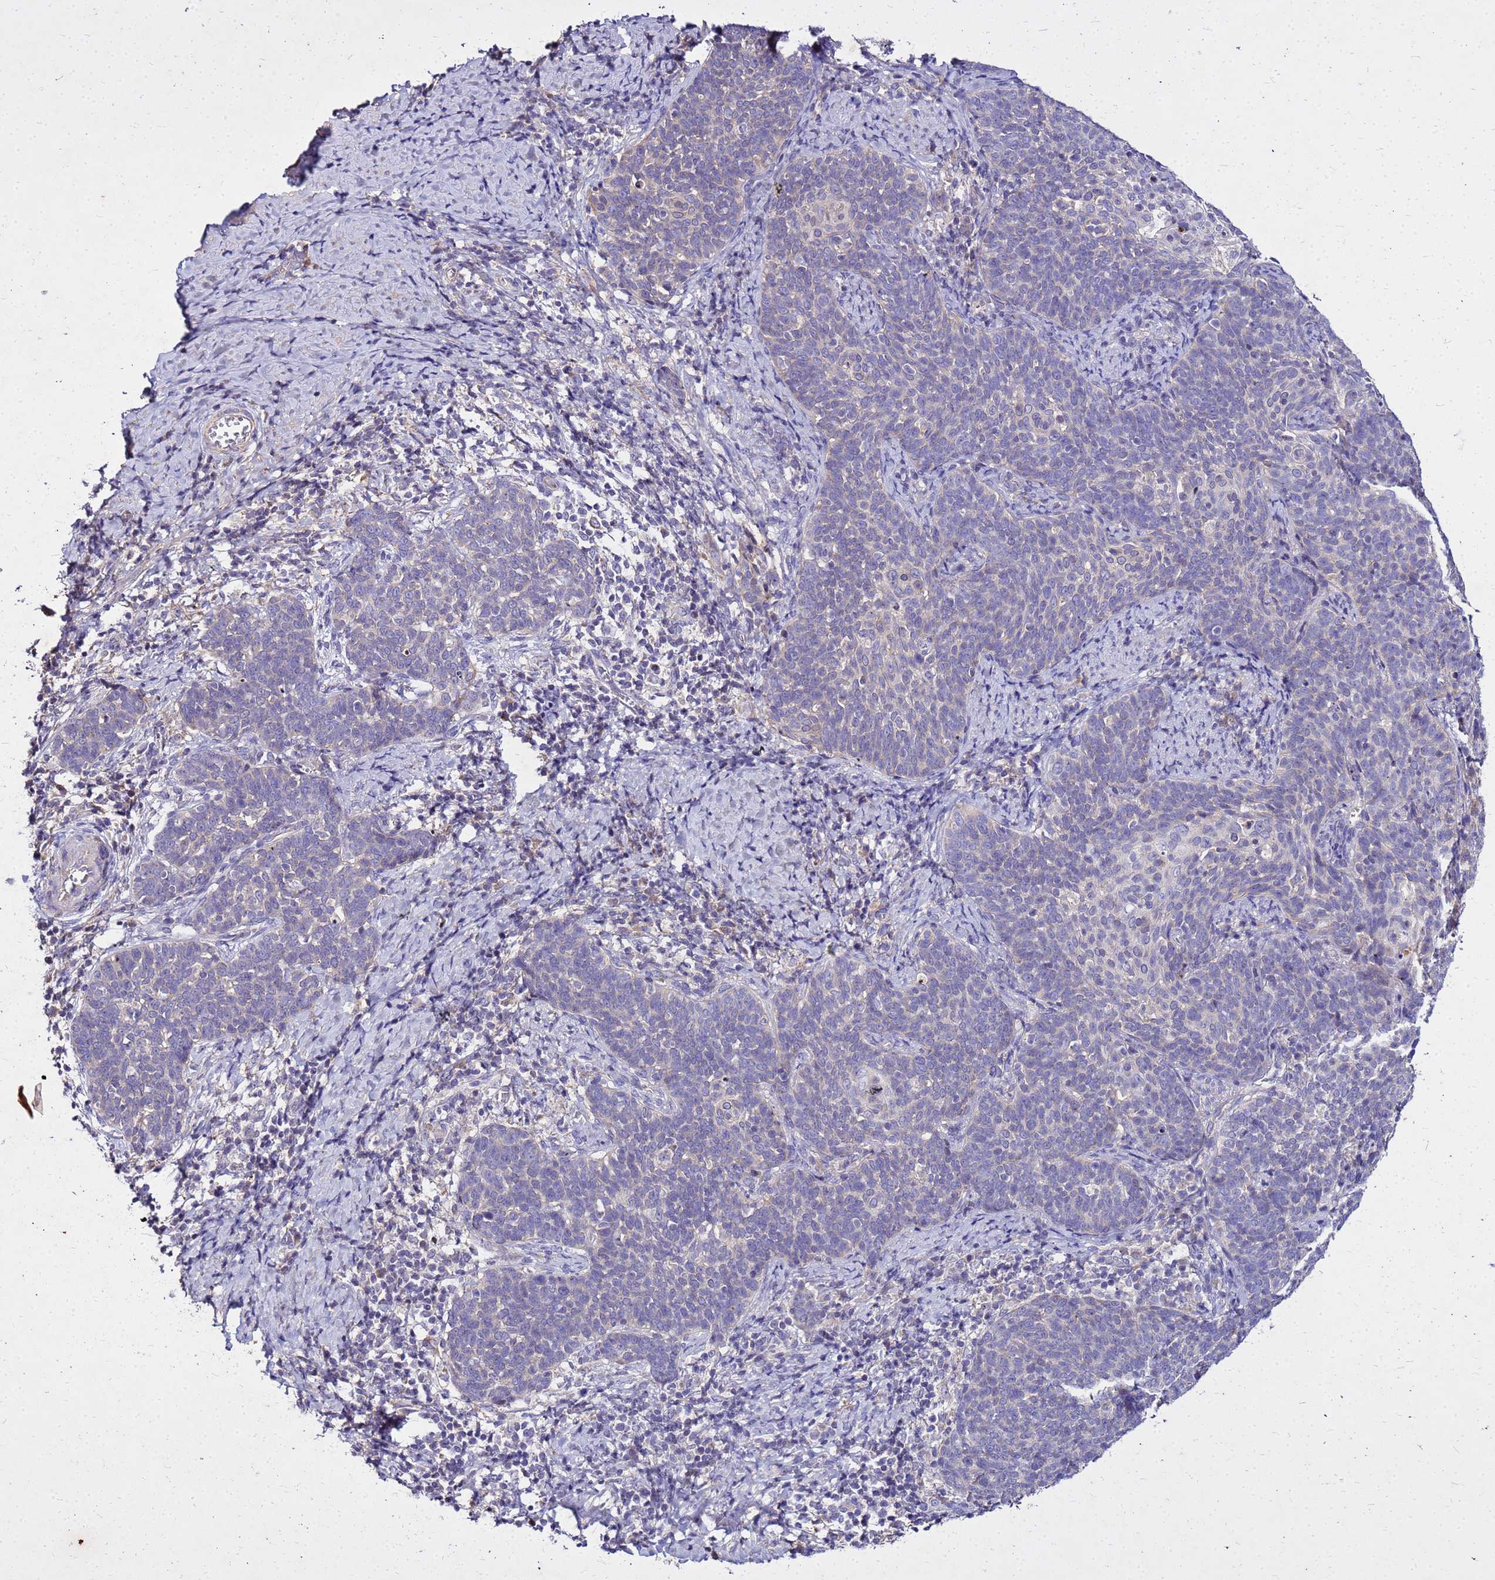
{"staining": {"intensity": "negative", "quantity": "none", "location": "none"}, "tissue": "cervical cancer", "cell_type": "Tumor cells", "image_type": "cancer", "snomed": [{"axis": "morphology", "description": "Normal tissue, NOS"}, {"axis": "morphology", "description": "Squamous cell carcinoma, NOS"}, {"axis": "topography", "description": "Cervix"}], "caption": "Tumor cells show no significant staining in cervical cancer. (DAB immunohistochemistry with hematoxylin counter stain).", "gene": "COX14", "patient": {"sex": "female", "age": 39}}